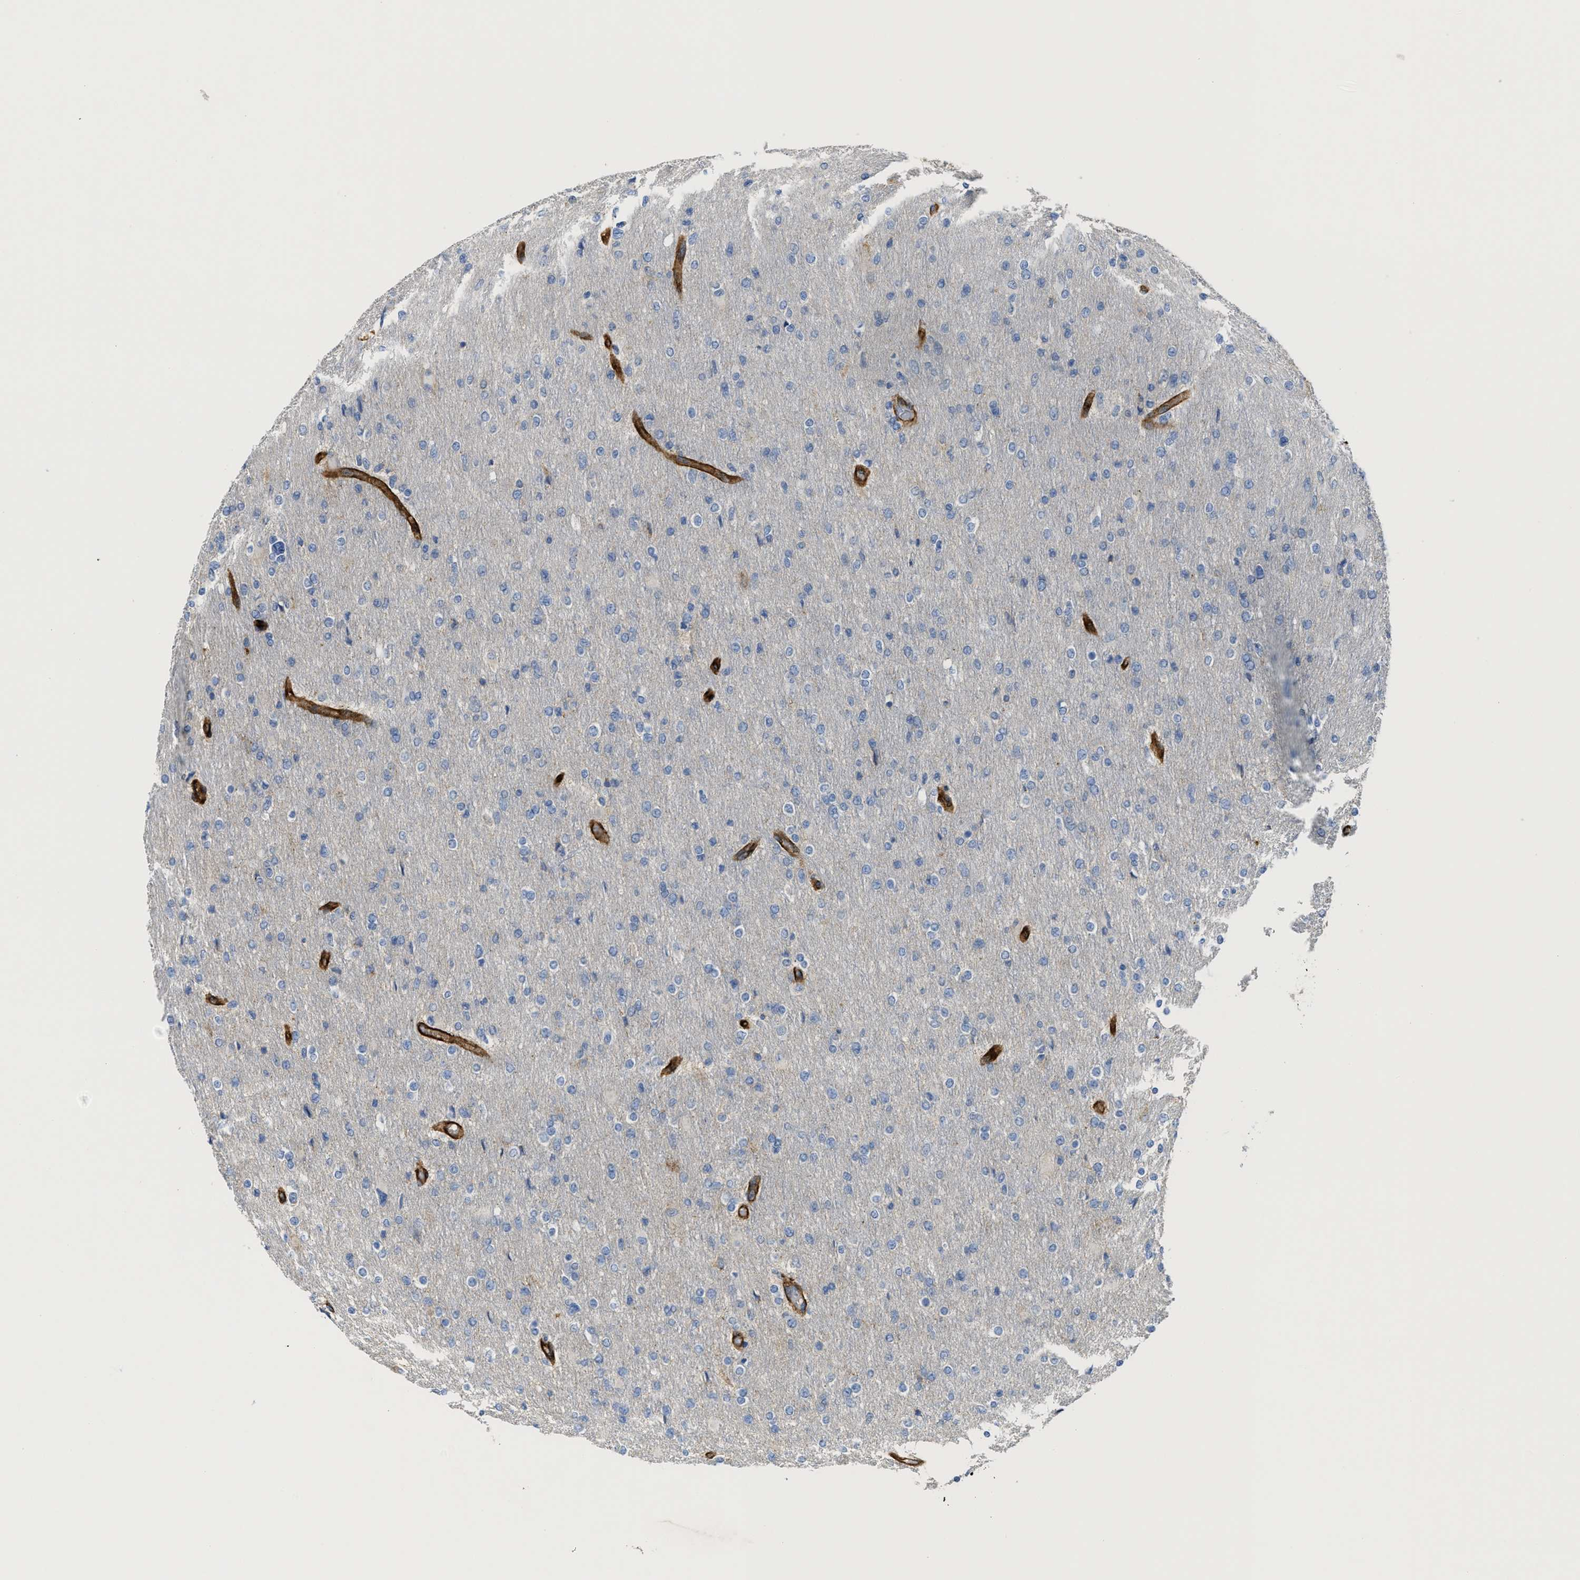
{"staining": {"intensity": "negative", "quantity": "none", "location": "none"}, "tissue": "glioma", "cell_type": "Tumor cells", "image_type": "cancer", "snomed": [{"axis": "morphology", "description": "Glioma, malignant, High grade"}, {"axis": "topography", "description": "Cerebral cortex"}], "caption": "Human high-grade glioma (malignant) stained for a protein using IHC exhibits no positivity in tumor cells.", "gene": "NAB1", "patient": {"sex": "female", "age": 36}}